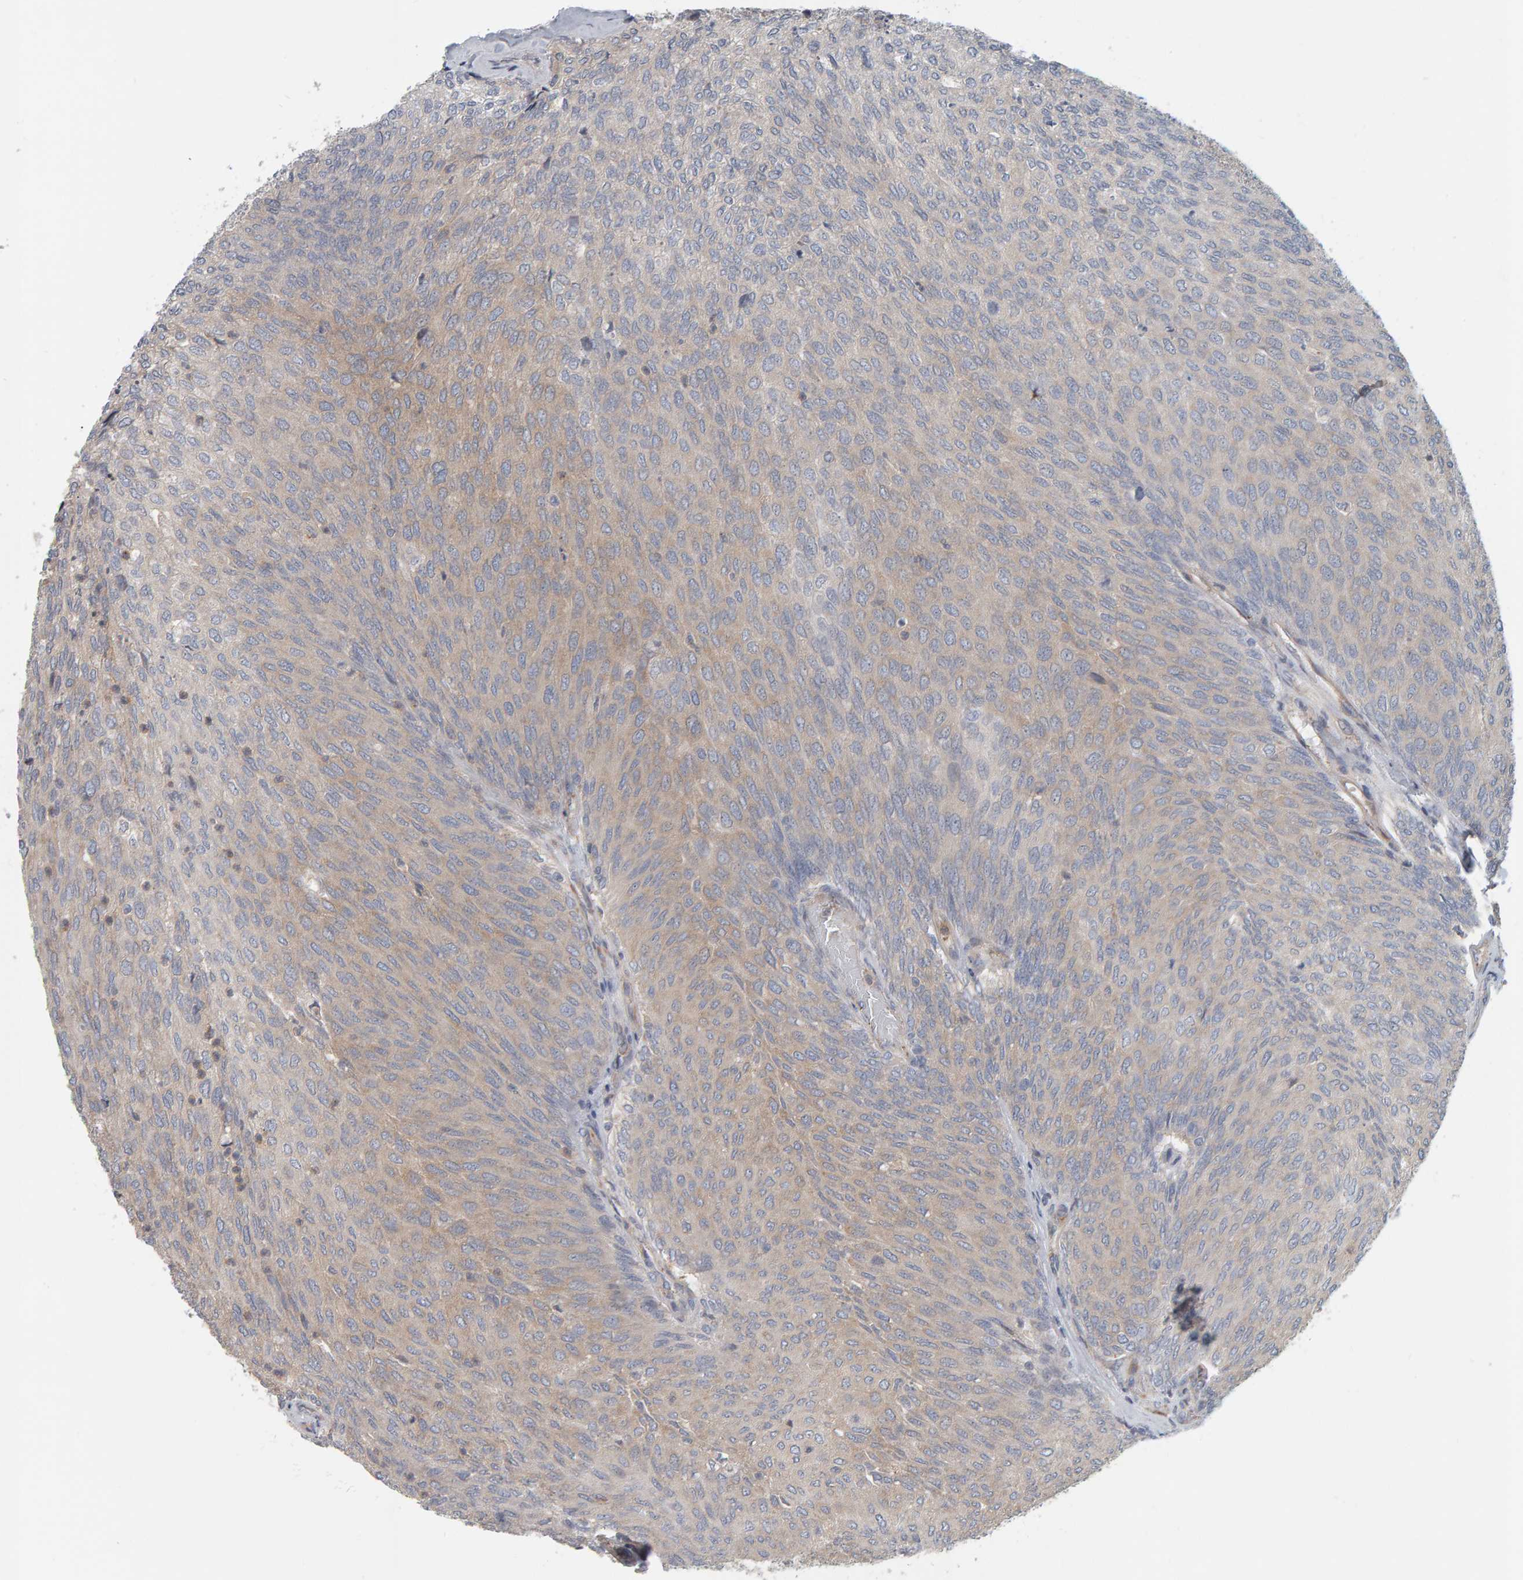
{"staining": {"intensity": "weak", "quantity": "25%-75%", "location": "cytoplasmic/membranous"}, "tissue": "urothelial cancer", "cell_type": "Tumor cells", "image_type": "cancer", "snomed": [{"axis": "morphology", "description": "Urothelial carcinoma, Low grade"}, {"axis": "topography", "description": "Urinary bladder"}], "caption": "DAB (3,3'-diaminobenzidine) immunohistochemical staining of low-grade urothelial carcinoma demonstrates weak cytoplasmic/membranous protein staining in approximately 25%-75% of tumor cells.", "gene": "C9orf72", "patient": {"sex": "female", "age": 79}}